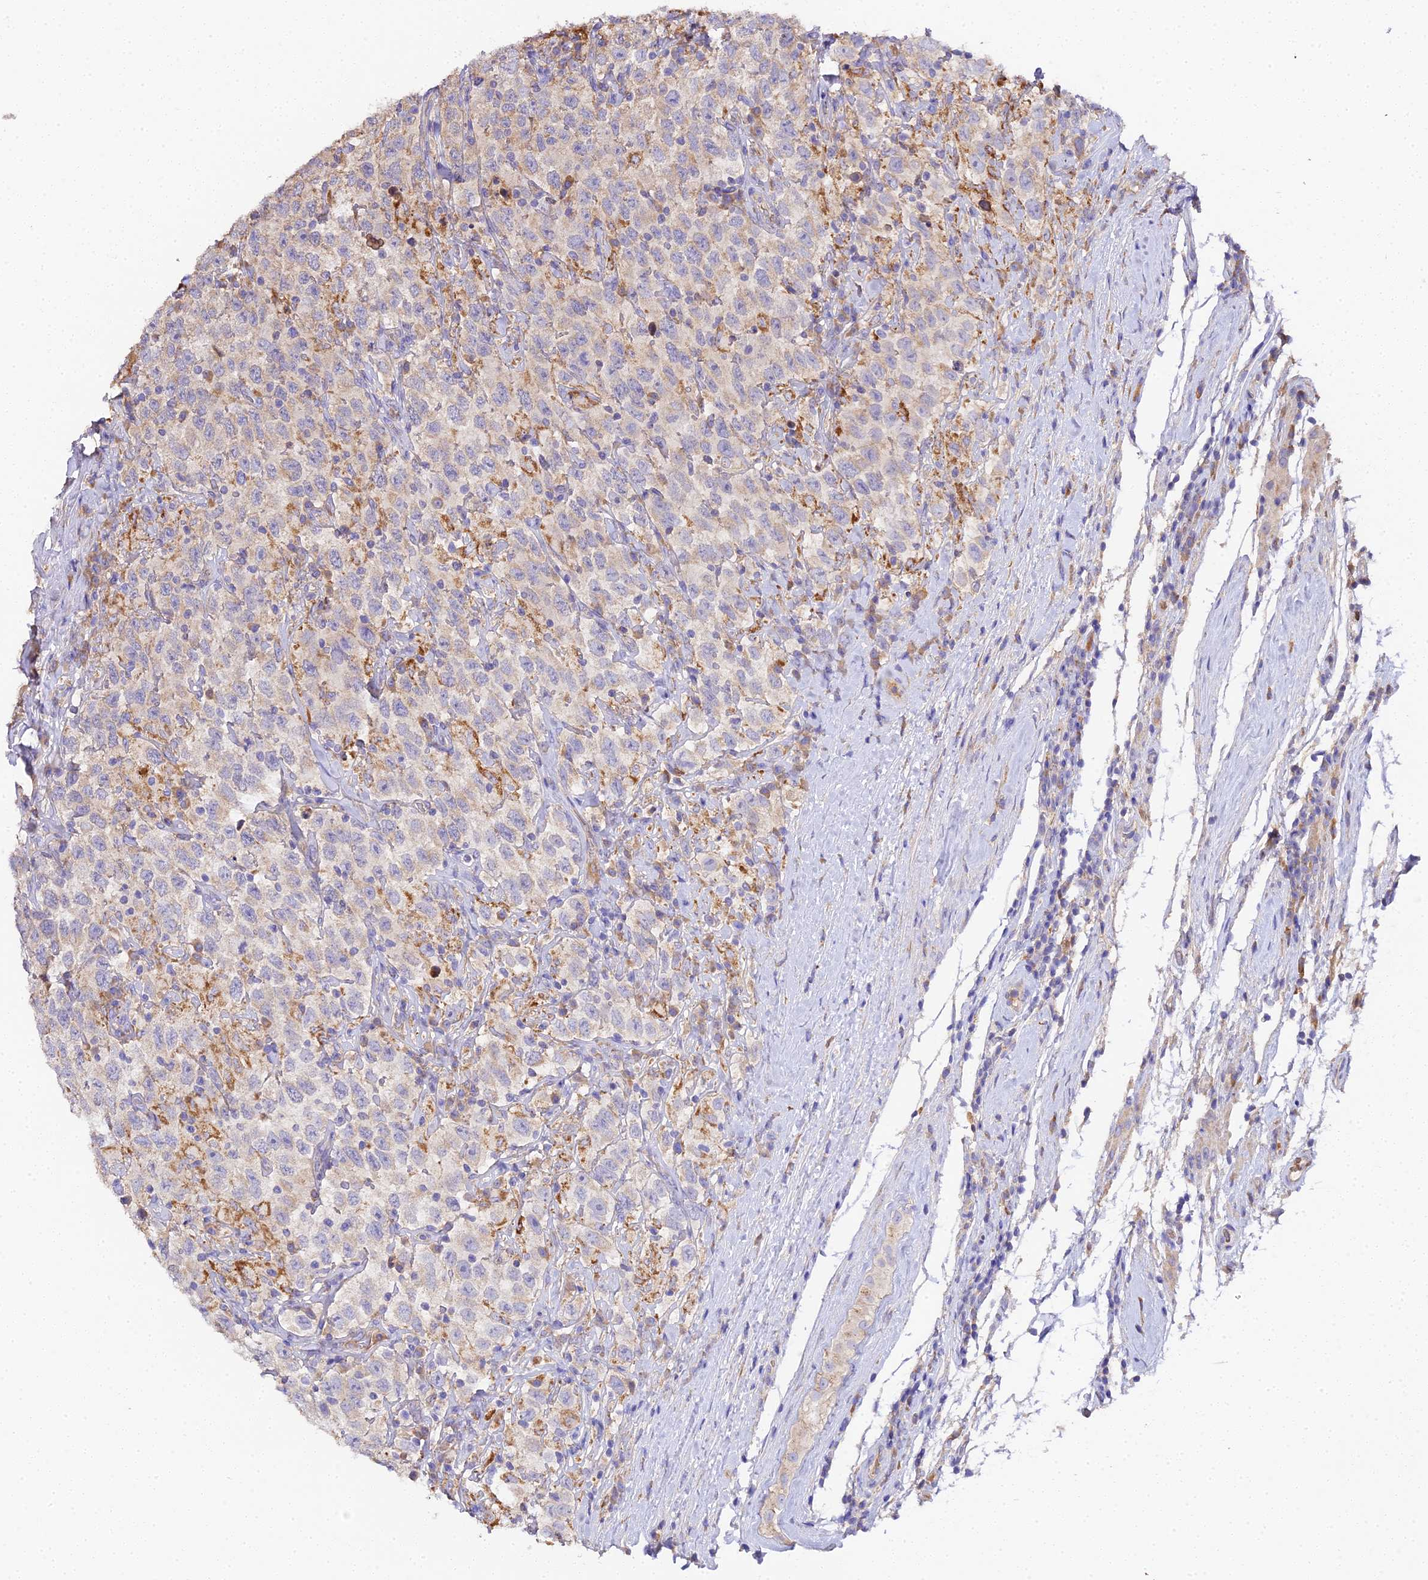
{"staining": {"intensity": "moderate", "quantity": "<25%", "location": "cytoplasmic/membranous"}, "tissue": "testis cancer", "cell_type": "Tumor cells", "image_type": "cancer", "snomed": [{"axis": "morphology", "description": "Seminoma, NOS"}, {"axis": "topography", "description": "Testis"}], "caption": "An immunohistochemistry (IHC) photomicrograph of tumor tissue is shown. Protein staining in brown highlights moderate cytoplasmic/membranous positivity in seminoma (testis) within tumor cells.", "gene": "SCX", "patient": {"sex": "male", "age": 41}}